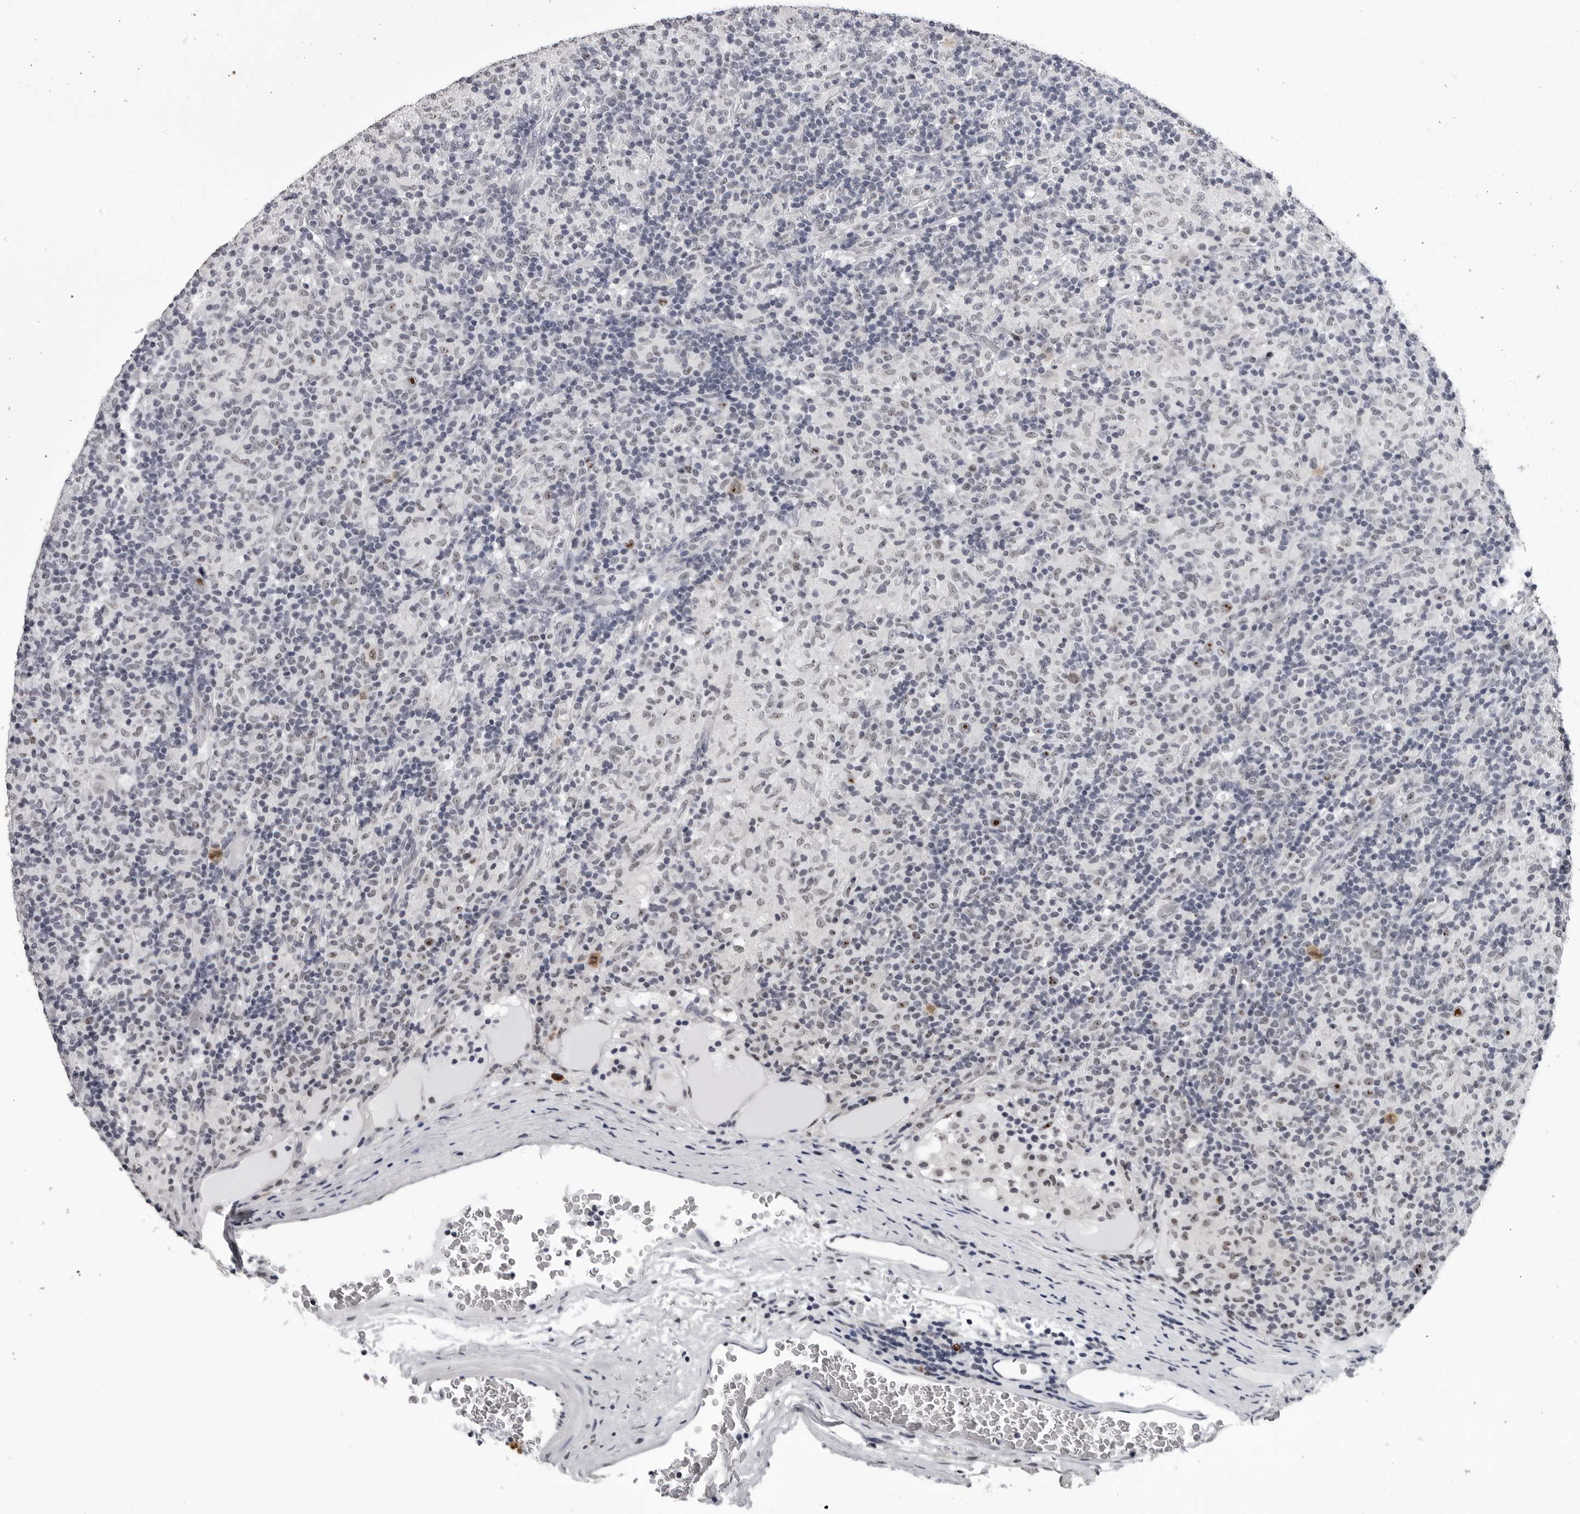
{"staining": {"intensity": "strong", "quantity": ">75%", "location": "nuclear"}, "tissue": "lymphoma", "cell_type": "Tumor cells", "image_type": "cancer", "snomed": [{"axis": "morphology", "description": "Hodgkin's disease, NOS"}, {"axis": "topography", "description": "Lymph node"}], "caption": "This photomicrograph displays IHC staining of Hodgkin's disease, with high strong nuclear positivity in about >75% of tumor cells.", "gene": "GNL2", "patient": {"sex": "male", "age": 70}}